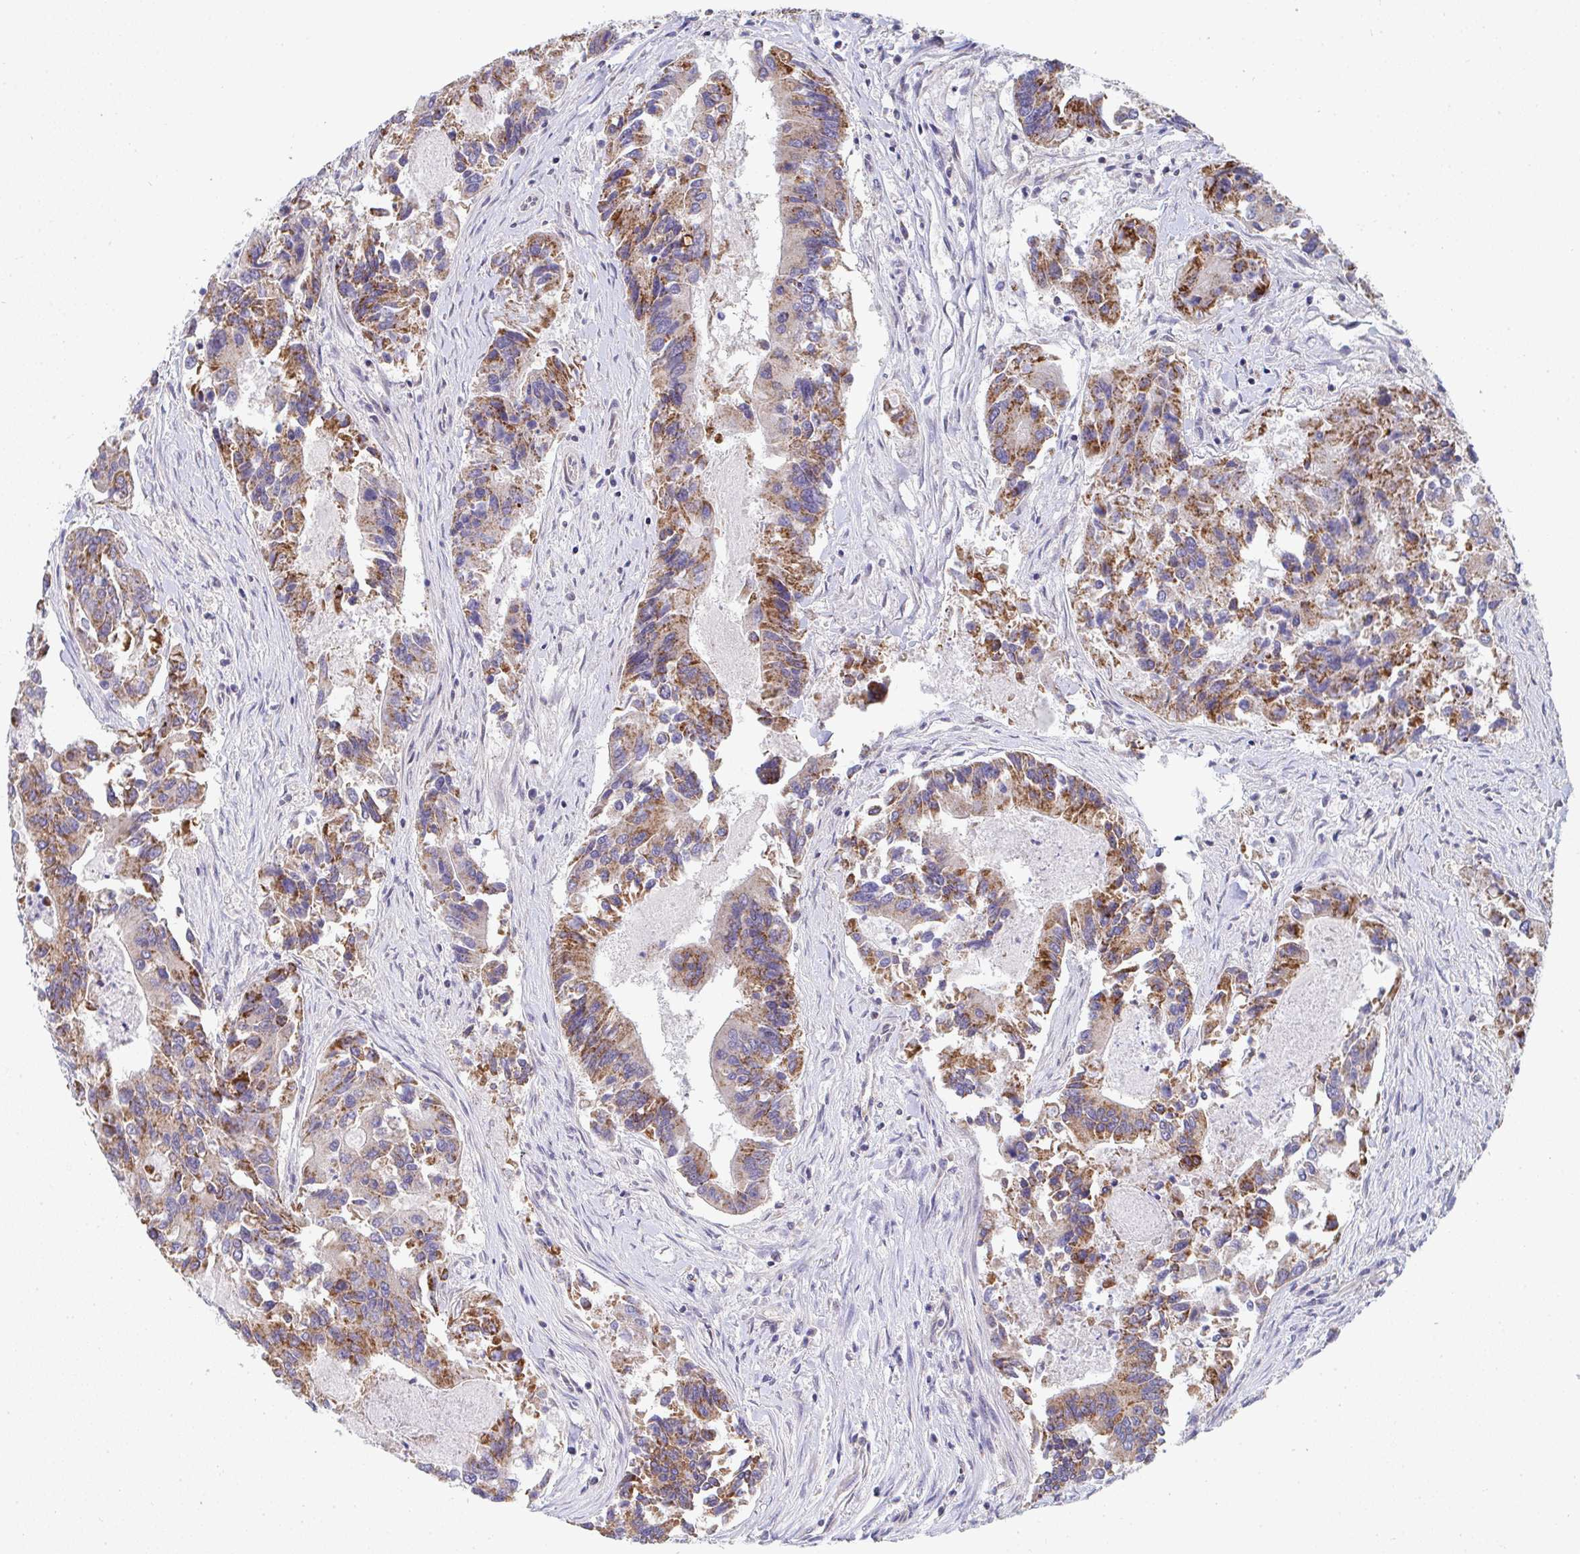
{"staining": {"intensity": "moderate", "quantity": ">75%", "location": "cytoplasmic/membranous"}, "tissue": "colorectal cancer", "cell_type": "Tumor cells", "image_type": "cancer", "snomed": [{"axis": "morphology", "description": "Adenocarcinoma, NOS"}, {"axis": "topography", "description": "Colon"}], "caption": "A photomicrograph of colorectal cancer stained for a protein displays moderate cytoplasmic/membranous brown staining in tumor cells.", "gene": "EIF1AD", "patient": {"sex": "female", "age": 67}}